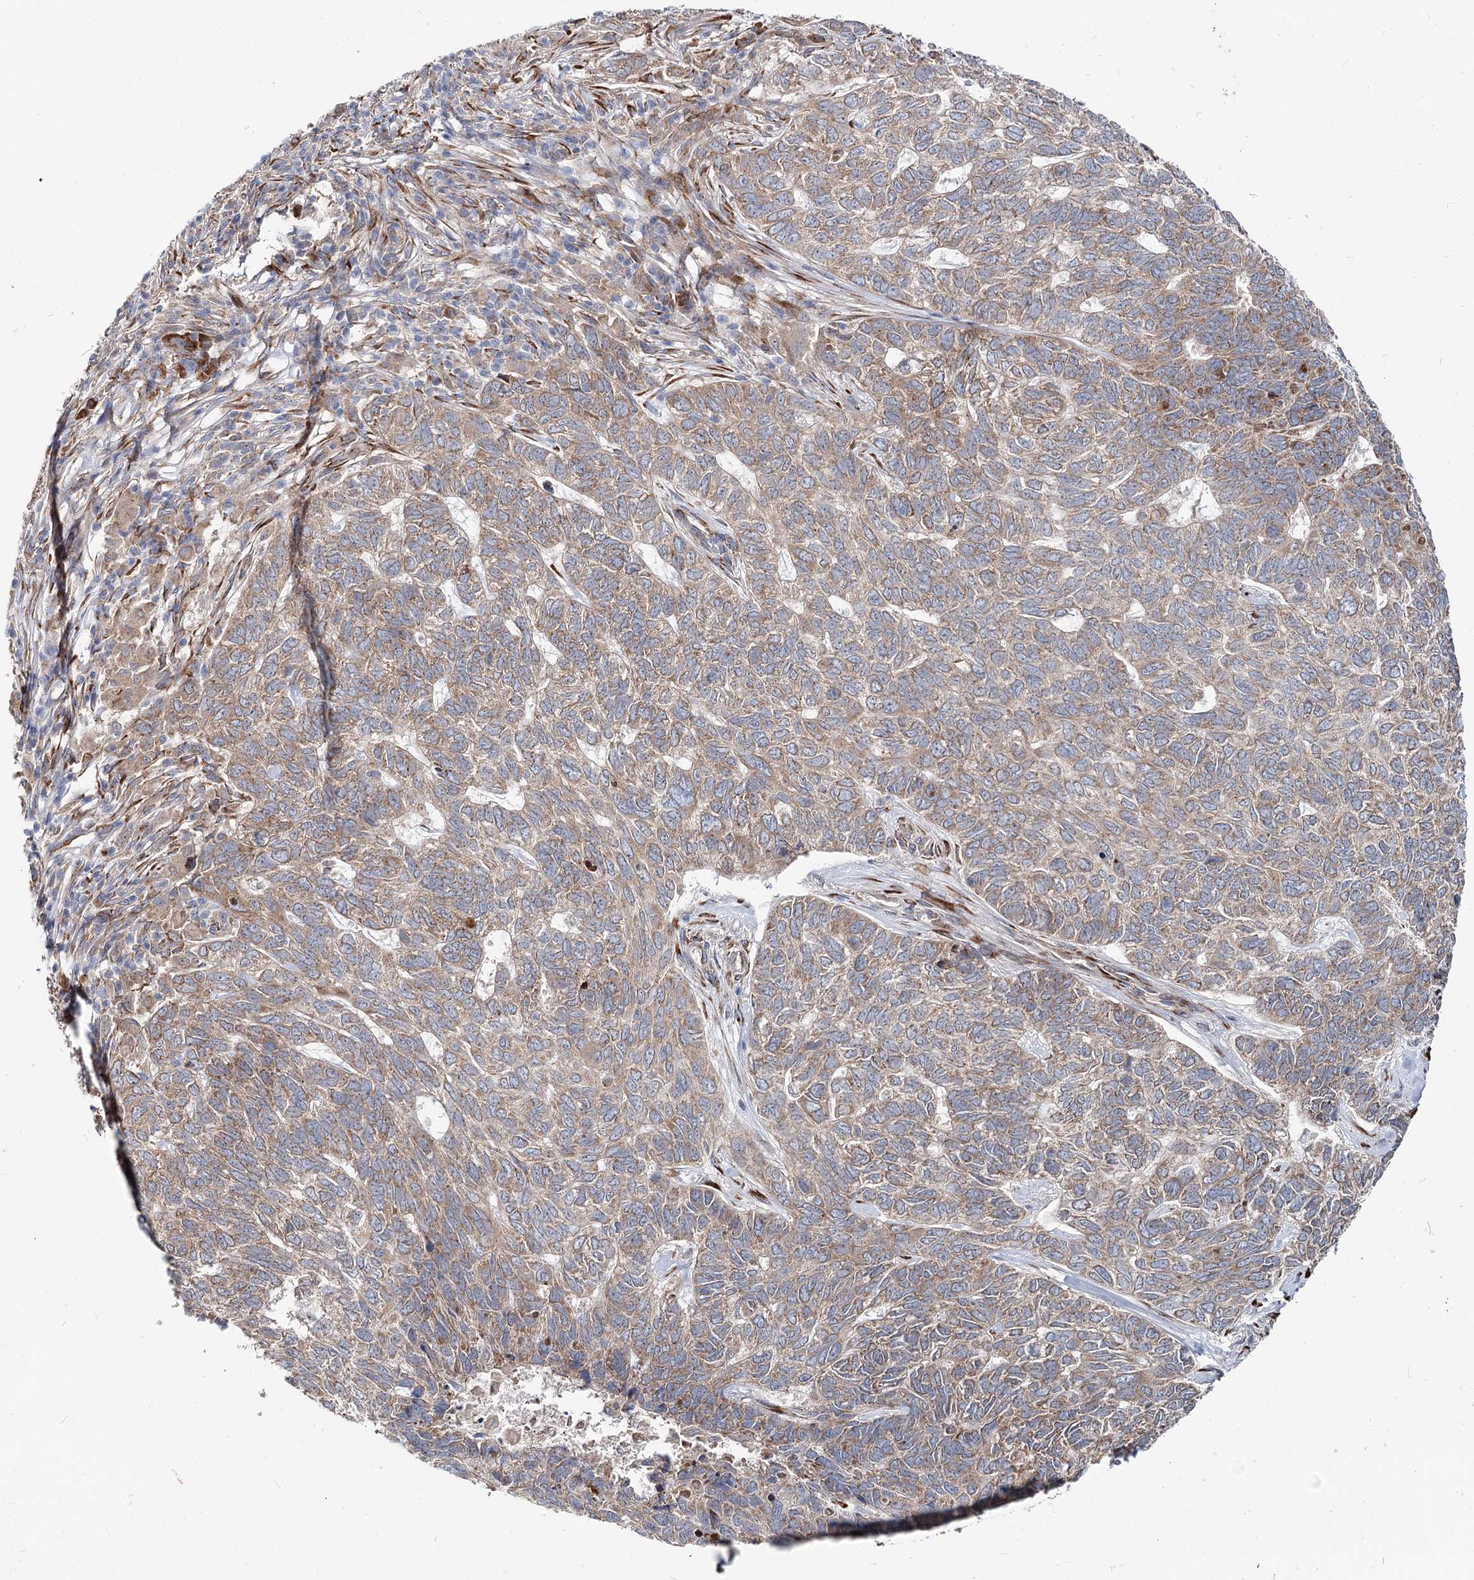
{"staining": {"intensity": "weak", "quantity": "25%-75%", "location": "cytoplasmic/membranous"}, "tissue": "skin cancer", "cell_type": "Tumor cells", "image_type": "cancer", "snomed": [{"axis": "morphology", "description": "Basal cell carcinoma"}, {"axis": "topography", "description": "Skin"}], "caption": "Basal cell carcinoma (skin) stained with IHC reveals weak cytoplasmic/membranous expression in about 25%-75% of tumor cells. (brown staining indicates protein expression, while blue staining denotes nuclei).", "gene": "SPART", "patient": {"sex": "female", "age": 65}}